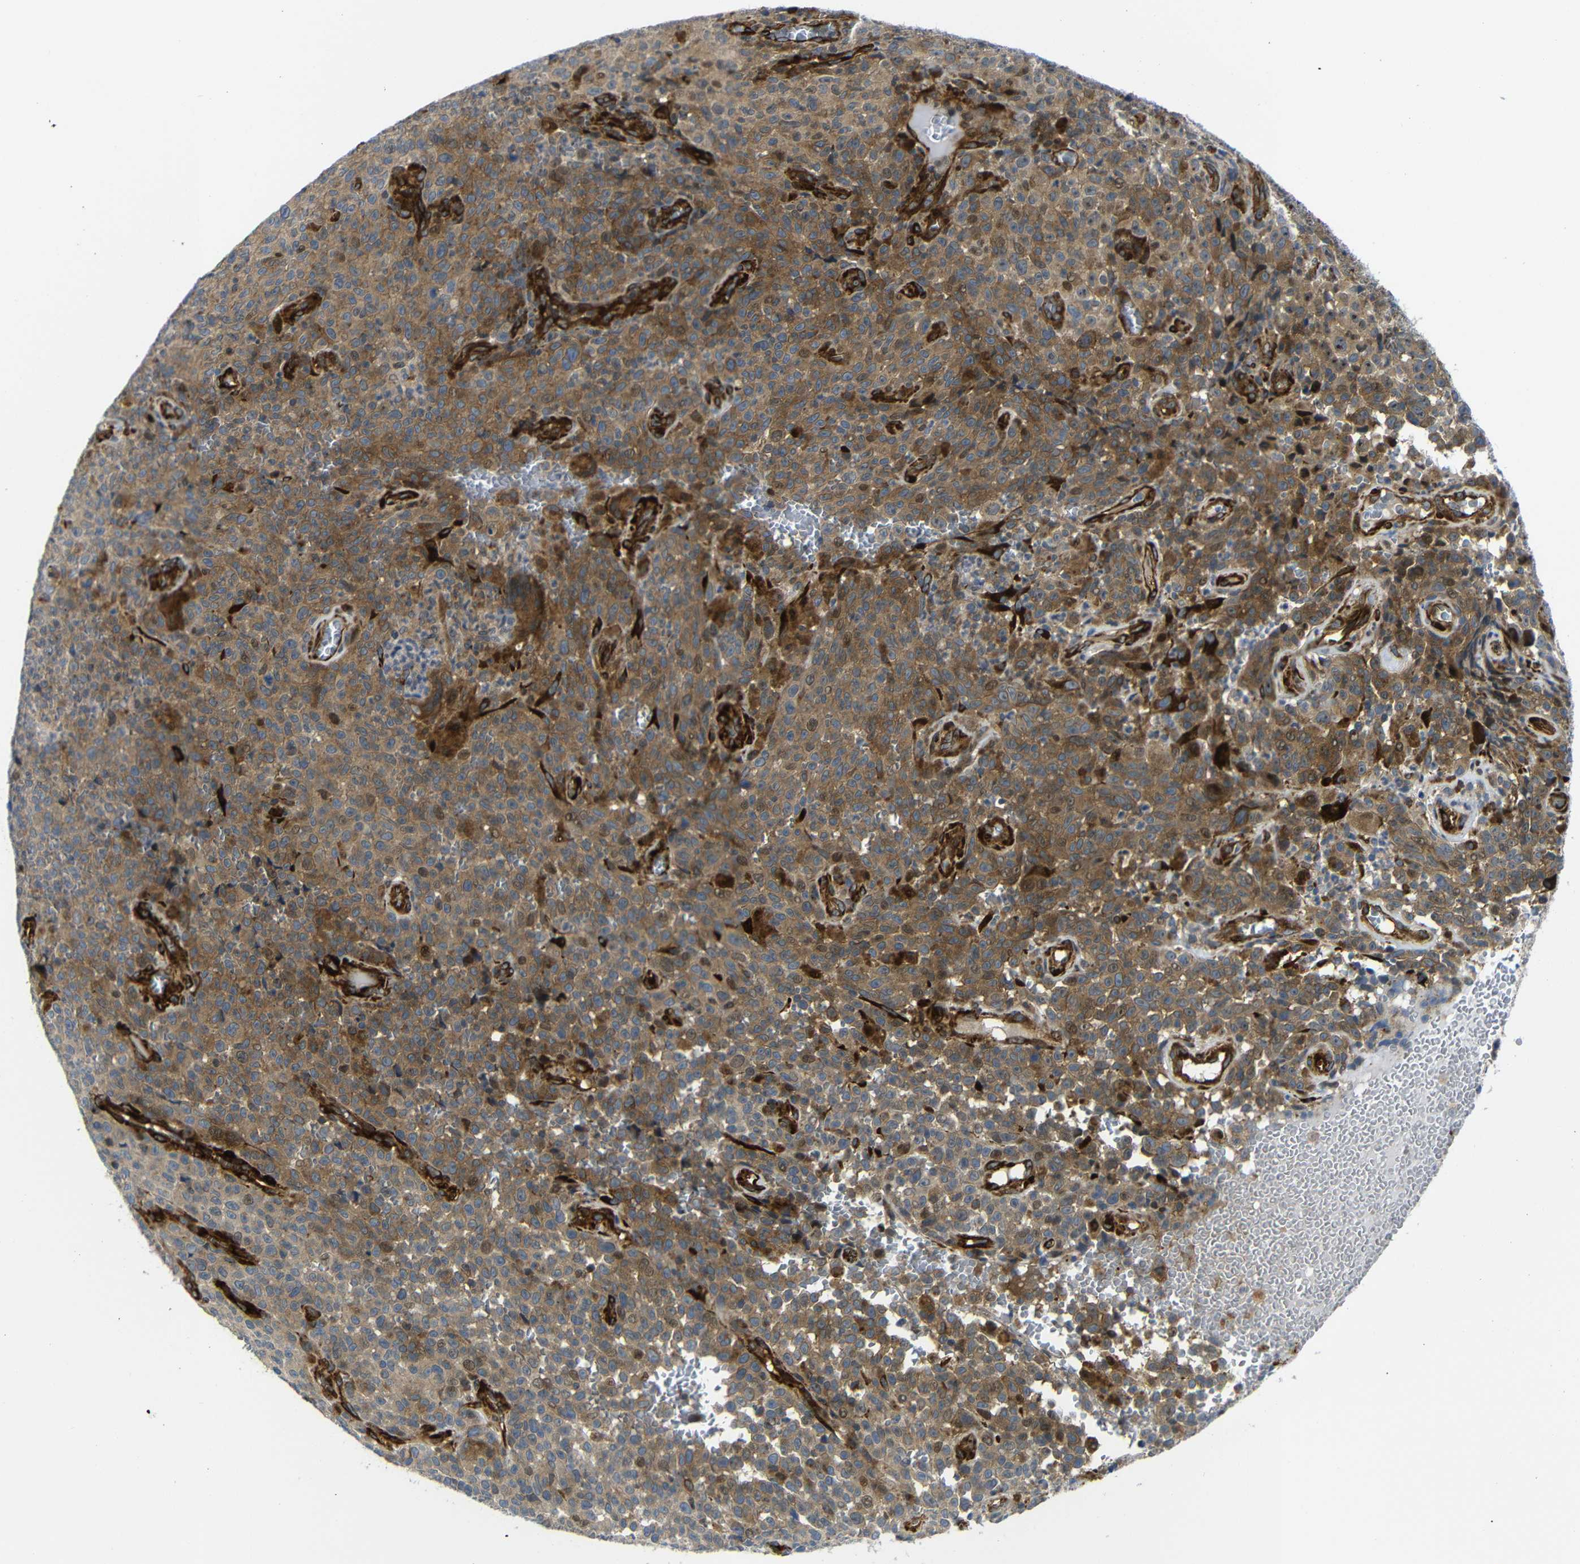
{"staining": {"intensity": "moderate", "quantity": ">75%", "location": "cytoplasmic/membranous"}, "tissue": "melanoma", "cell_type": "Tumor cells", "image_type": "cancer", "snomed": [{"axis": "morphology", "description": "Malignant melanoma, NOS"}, {"axis": "topography", "description": "Skin"}], "caption": "Immunohistochemical staining of melanoma displays moderate cytoplasmic/membranous protein staining in about >75% of tumor cells. (Stains: DAB in brown, nuclei in blue, Microscopy: brightfield microscopy at high magnification).", "gene": "PARP14", "patient": {"sex": "female", "age": 82}}